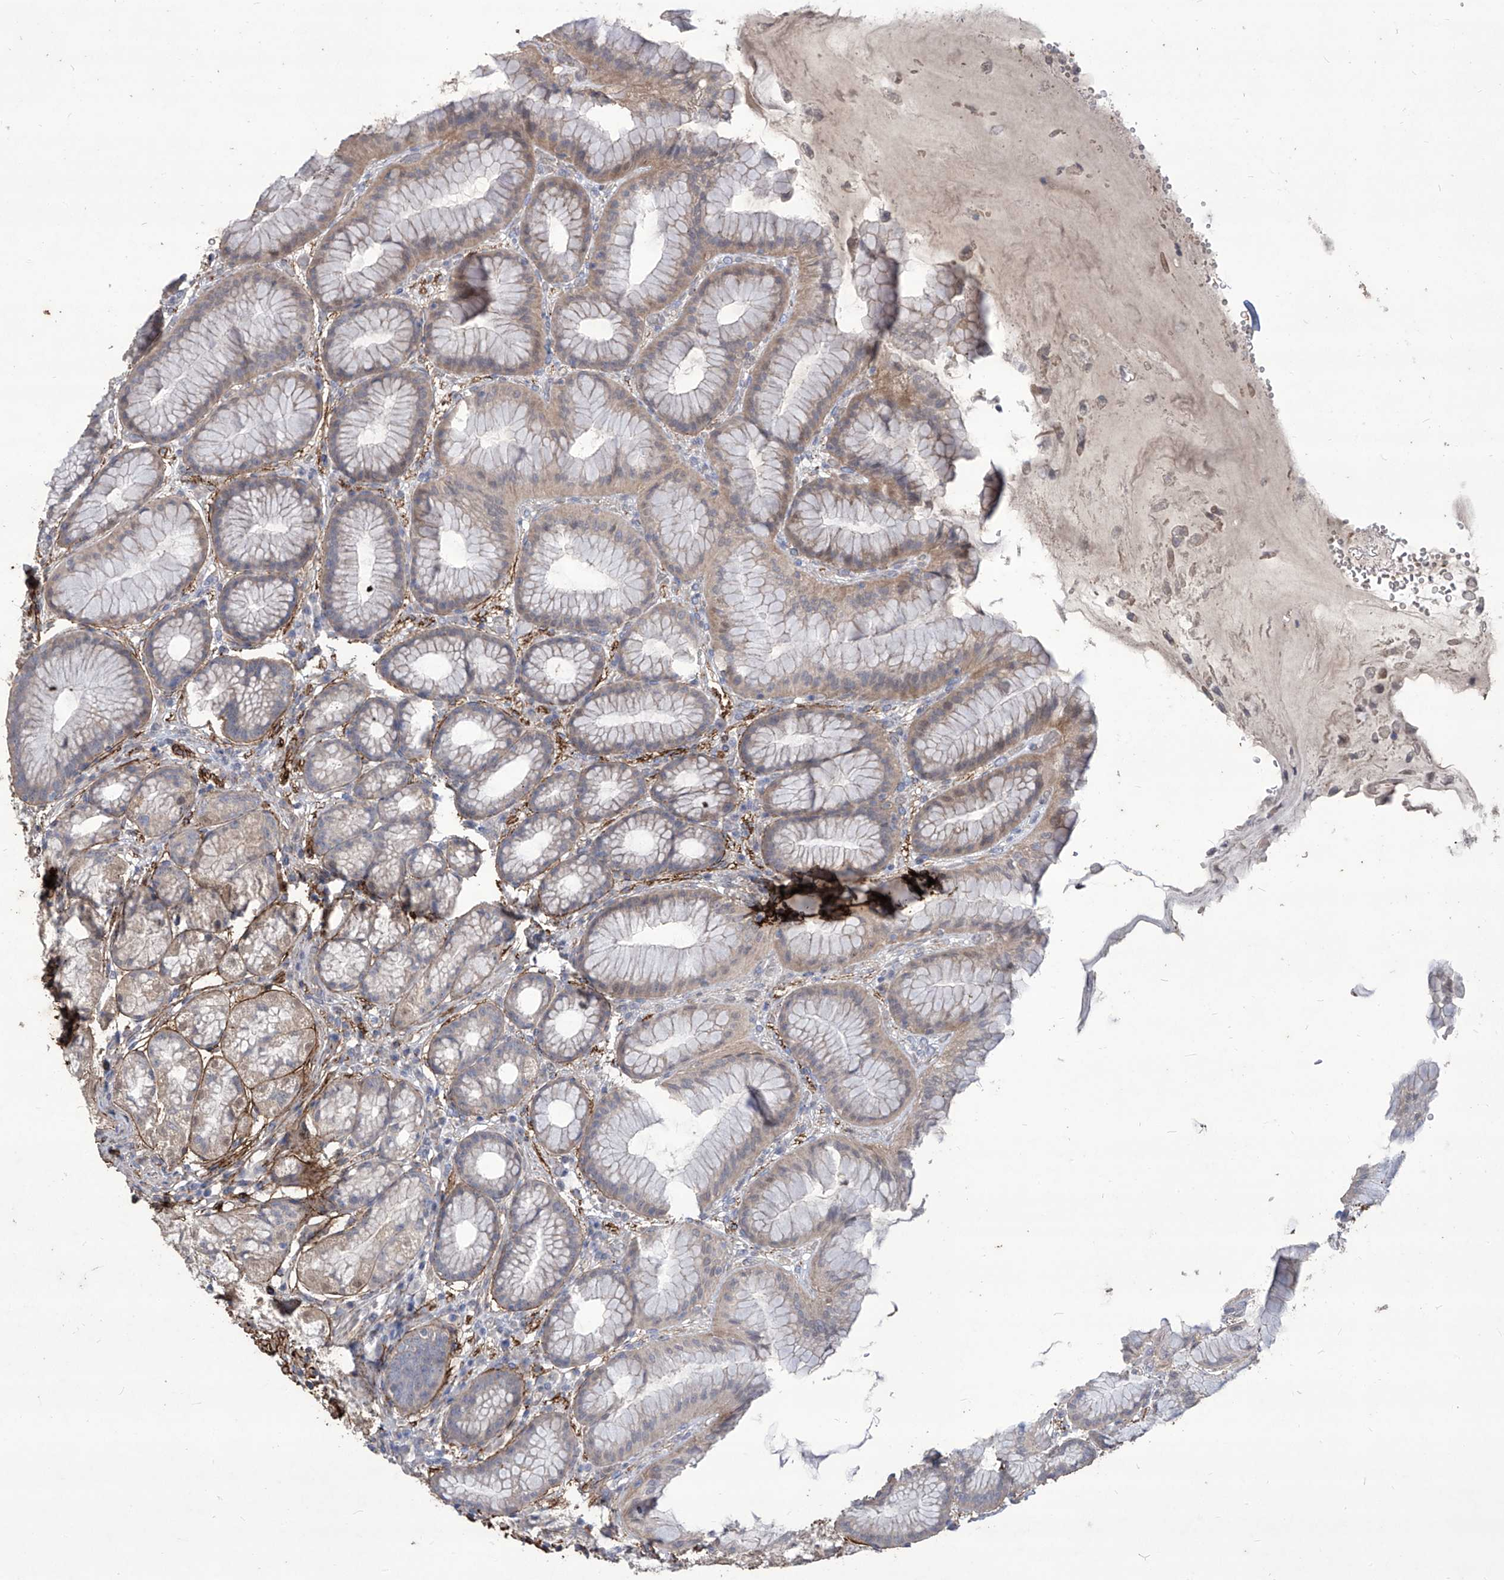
{"staining": {"intensity": "weak", "quantity": "25%-75%", "location": "cytoplasmic/membranous,nuclear"}, "tissue": "stomach", "cell_type": "Glandular cells", "image_type": "normal", "snomed": [{"axis": "morphology", "description": "Normal tissue, NOS"}, {"axis": "topography", "description": "Stomach"}], "caption": "IHC of benign human stomach reveals low levels of weak cytoplasmic/membranous,nuclear positivity in approximately 25%-75% of glandular cells. The protein is stained brown, and the nuclei are stained in blue (DAB IHC with brightfield microscopy, high magnification).", "gene": "TXNIP", "patient": {"sex": "male", "age": 57}}